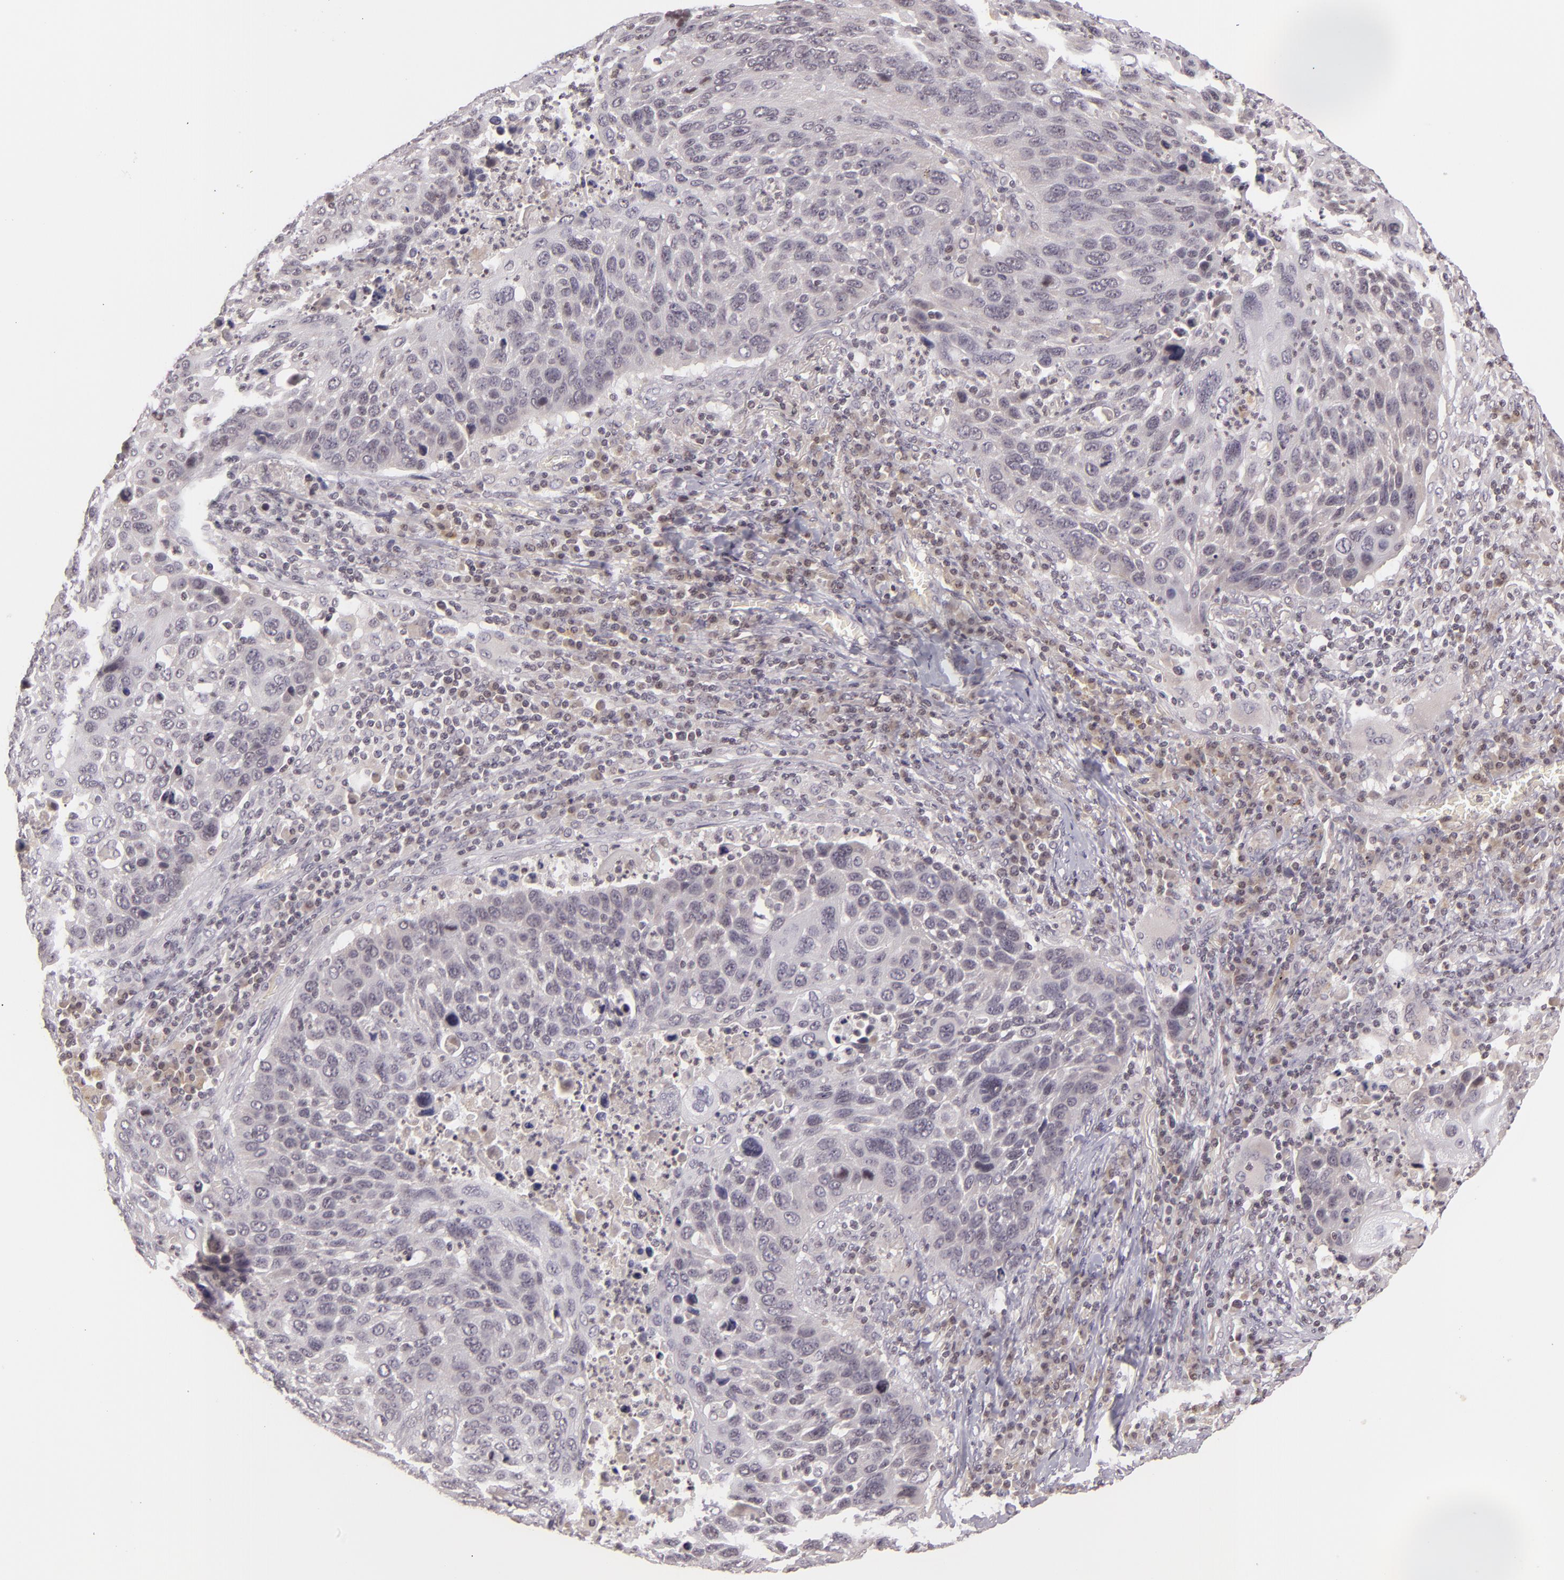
{"staining": {"intensity": "weak", "quantity": "<25%", "location": "cytoplasmic/membranous"}, "tissue": "lung cancer", "cell_type": "Tumor cells", "image_type": "cancer", "snomed": [{"axis": "morphology", "description": "Squamous cell carcinoma, NOS"}, {"axis": "topography", "description": "Lung"}], "caption": "This is an immunohistochemistry (IHC) photomicrograph of lung squamous cell carcinoma. There is no positivity in tumor cells.", "gene": "CASP8", "patient": {"sex": "male", "age": 68}}